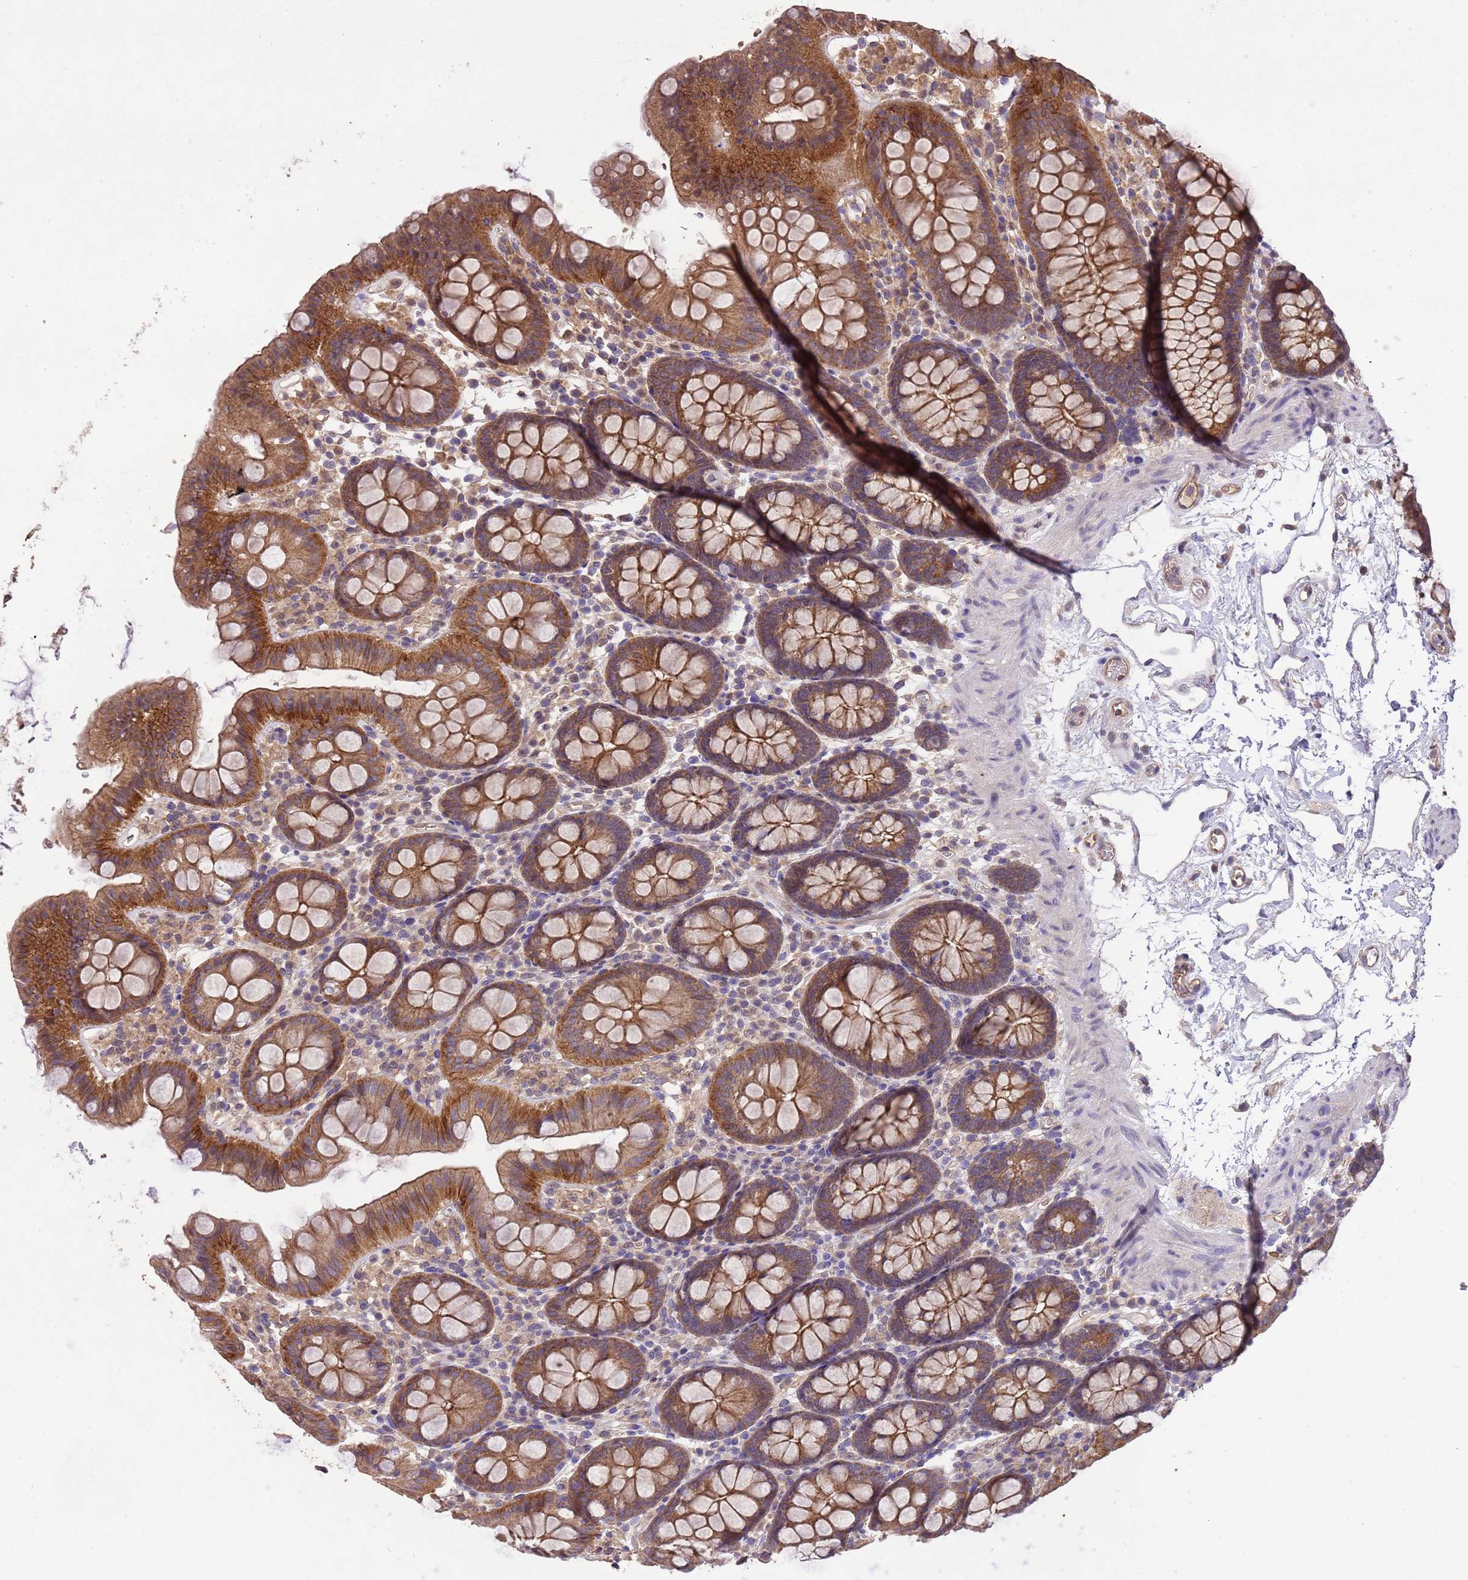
{"staining": {"intensity": "moderate", "quantity": ">75%", "location": "cytoplasmic/membranous"}, "tissue": "colon", "cell_type": "Endothelial cells", "image_type": "normal", "snomed": [{"axis": "morphology", "description": "Normal tissue, NOS"}, {"axis": "topography", "description": "Colon"}], "caption": "Normal colon was stained to show a protein in brown. There is medium levels of moderate cytoplasmic/membranous staining in approximately >75% of endothelial cells.", "gene": "NPHP1", "patient": {"sex": "male", "age": 75}}